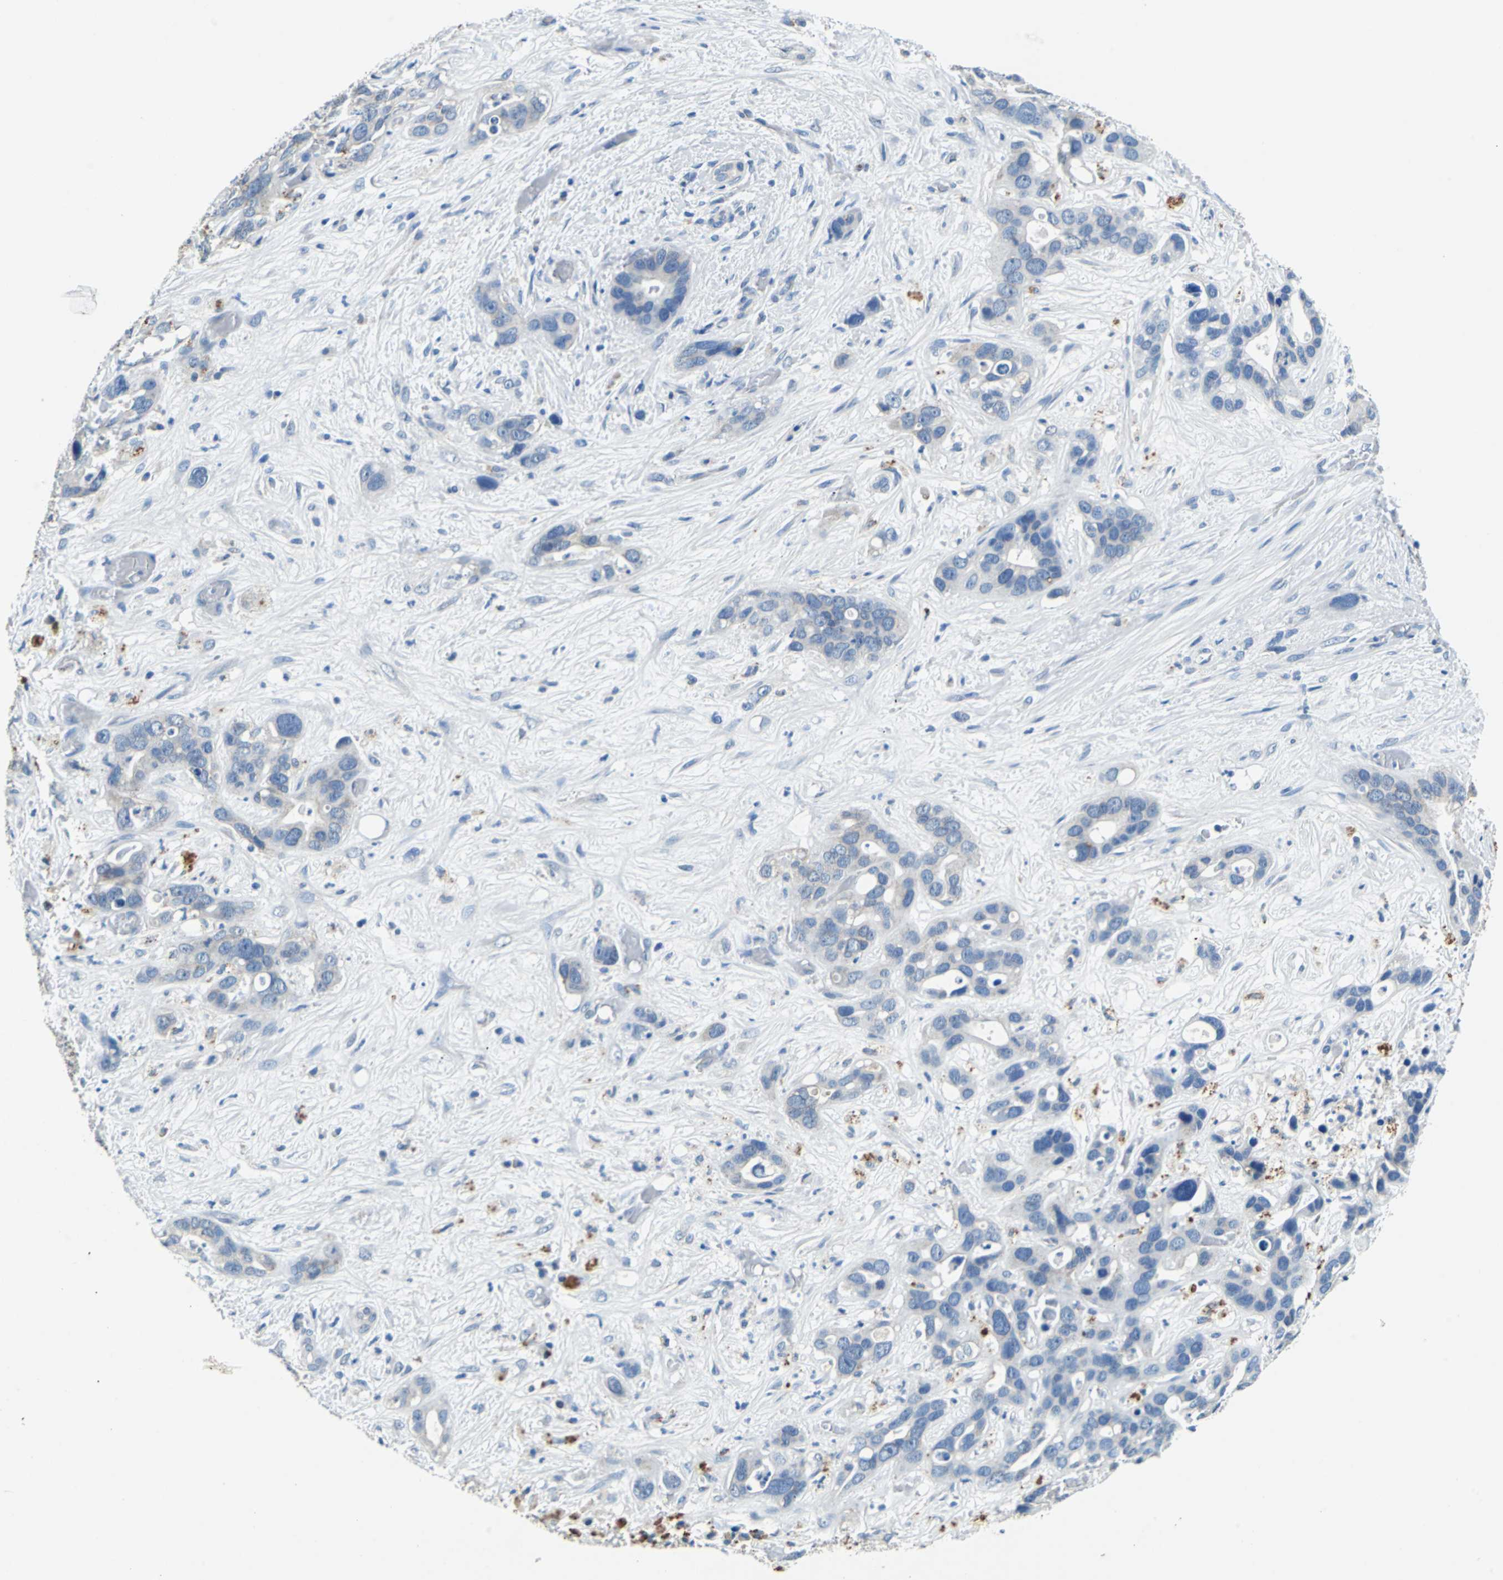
{"staining": {"intensity": "negative", "quantity": "none", "location": "none"}, "tissue": "liver cancer", "cell_type": "Tumor cells", "image_type": "cancer", "snomed": [{"axis": "morphology", "description": "Cholangiocarcinoma"}, {"axis": "topography", "description": "Liver"}], "caption": "Liver cancer stained for a protein using immunohistochemistry (IHC) exhibits no positivity tumor cells.", "gene": "TEX264", "patient": {"sex": "female", "age": 65}}